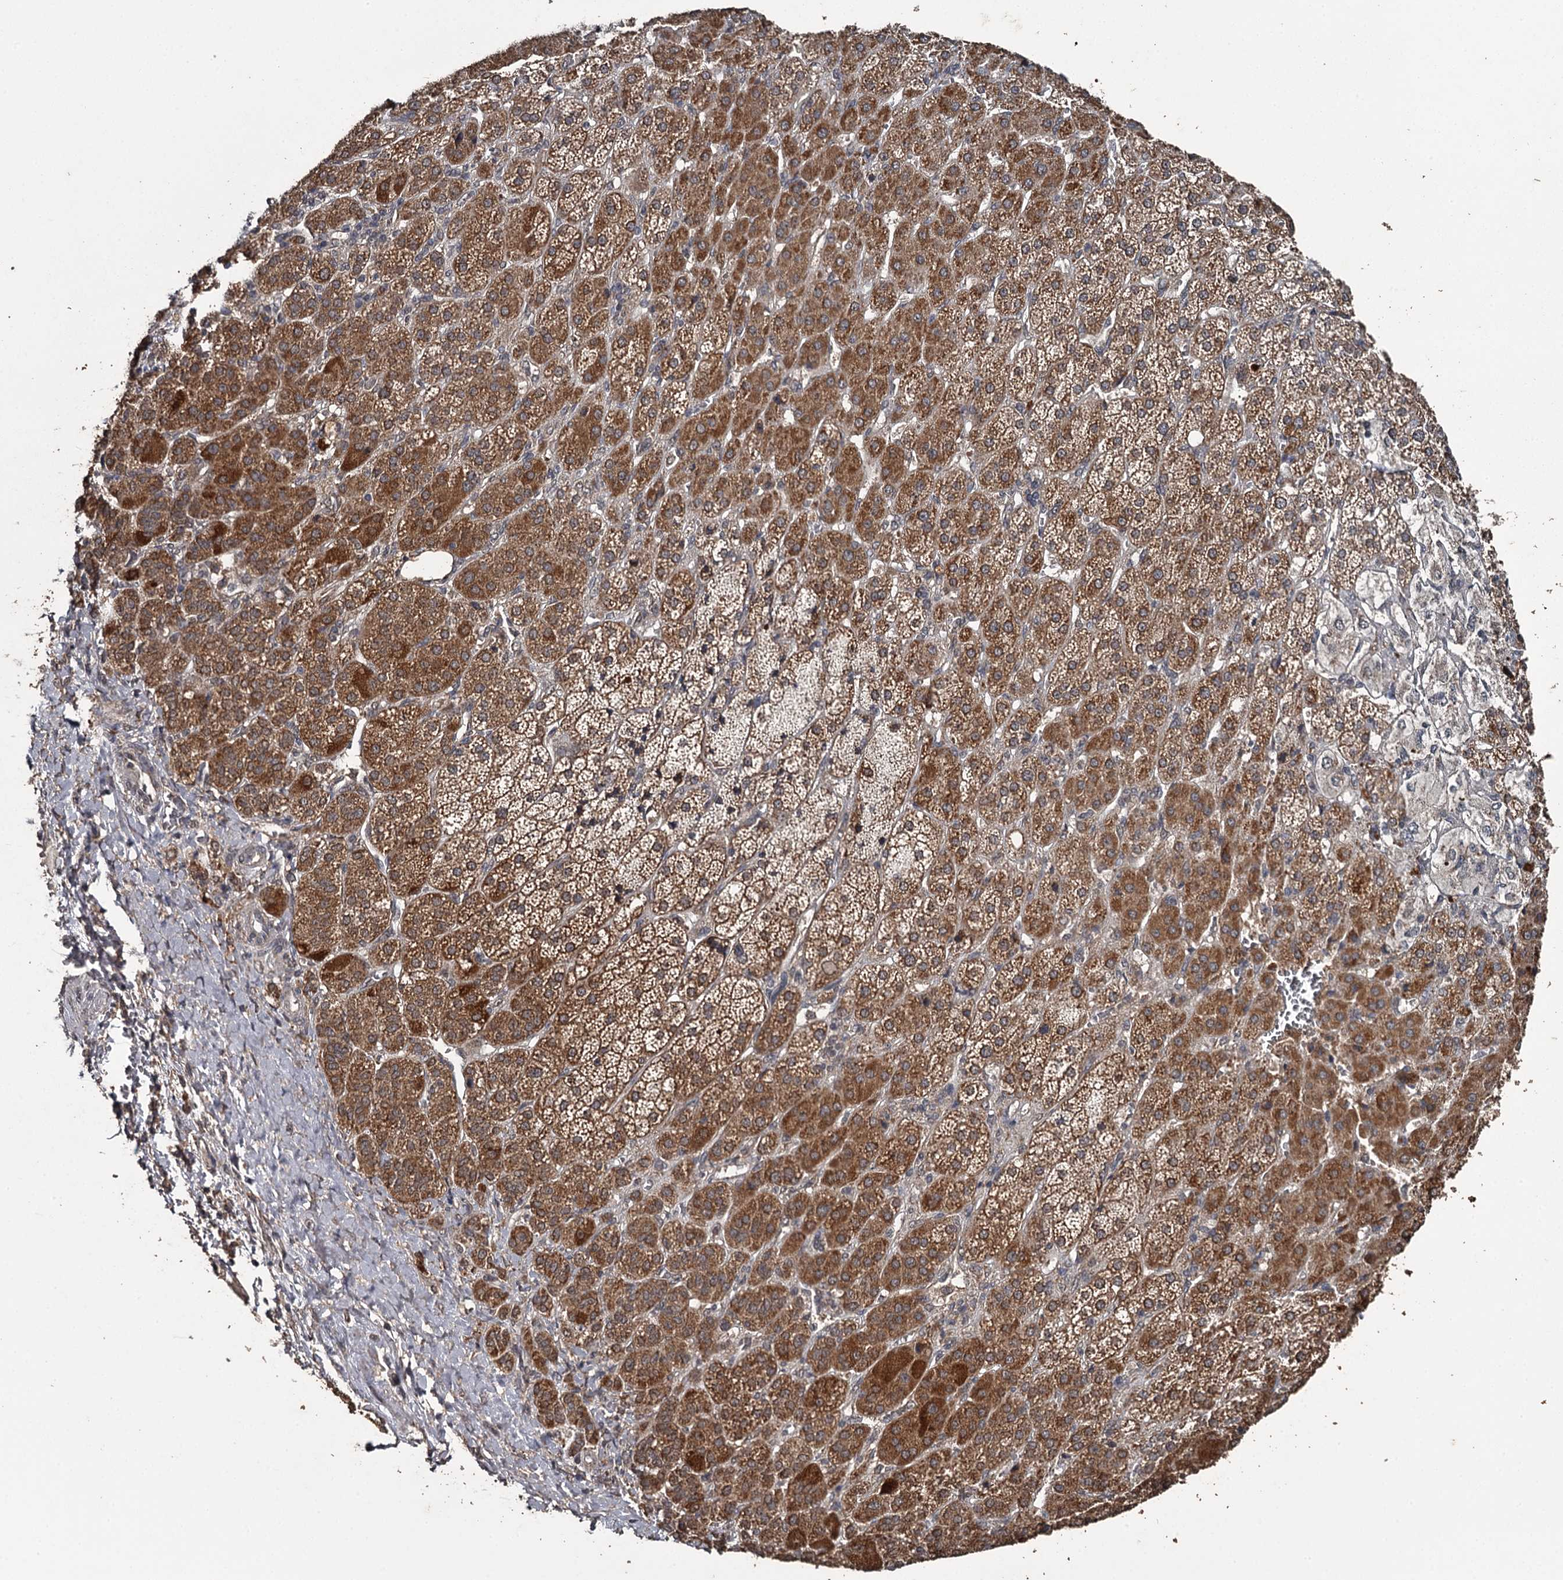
{"staining": {"intensity": "strong", "quantity": ">75%", "location": "cytoplasmic/membranous"}, "tissue": "adrenal gland", "cell_type": "Glandular cells", "image_type": "normal", "snomed": [{"axis": "morphology", "description": "Normal tissue, NOS"}, {"axis": "topography", "description": "Adrenal gland"}], "caption": "A high amount of strong cytoplasmic/membranous expression is identified in about >75% of glandular cells in unremarkable adrenal gland.", "gene": "WIPI1", "patient": {"sex": "female", "age": 57}}